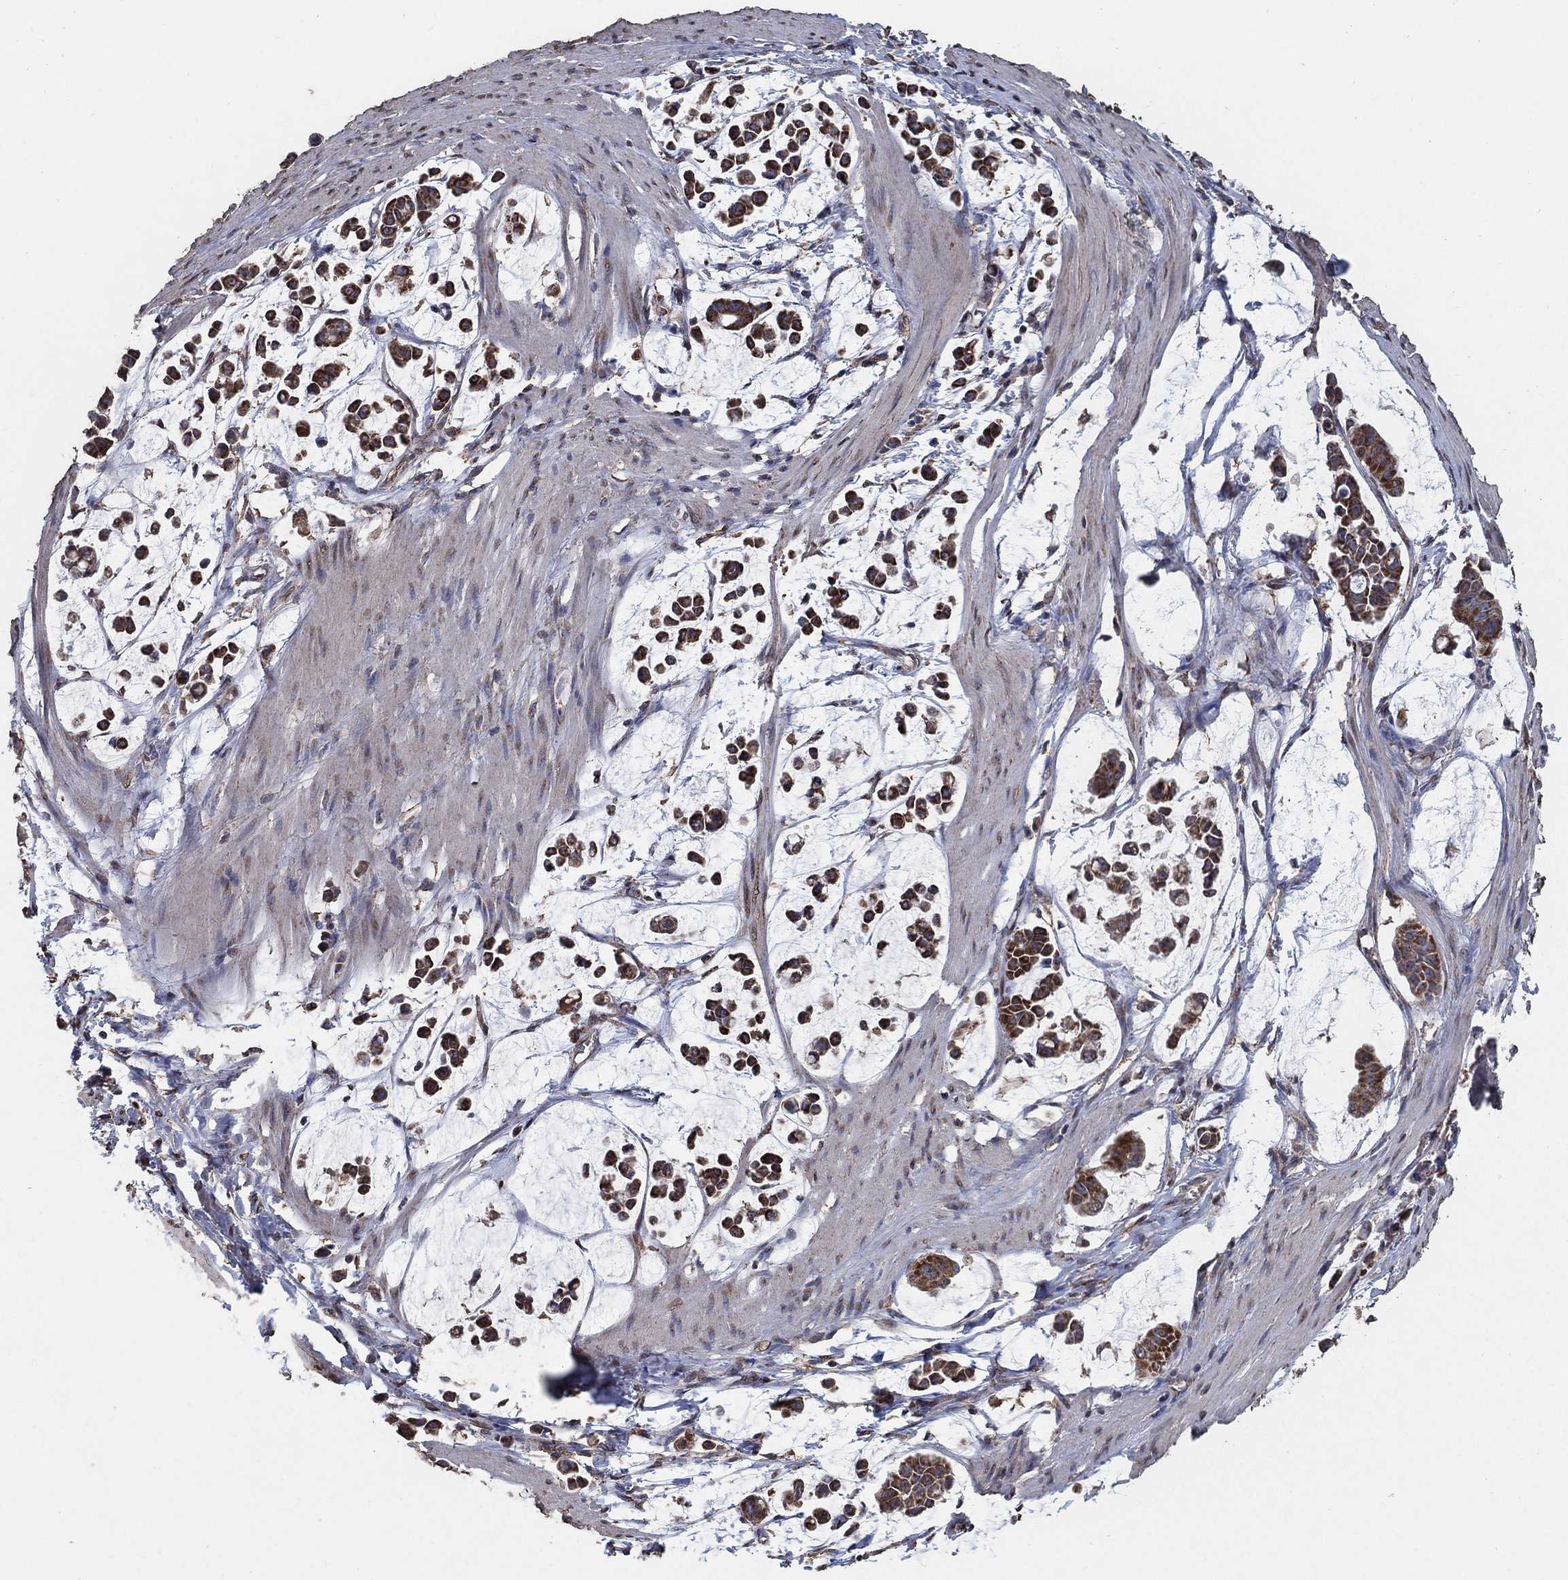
{"staining": {"intensity": "strong", "quantity": "25%-75%", "location": "cytoplasmic/membranous"}, "tissue": "stomach cancer", "cell_type": "Tumor cells", "image_type": "cancer", "snomed": [{"axis": "morphology", "description": "Adenocarcinoma, NOS"}, {"axis": "topography", "description": "Stomach"}], "caption": "Immunohistochemical staining of human stomach adenocarcinoma demonstrates high levels of strong cytoplasmic/membranous positivity in about 25%-75% of tumor cells.", "gene": "MRPS24", "patient": {"sex": "male", "age": 82}}